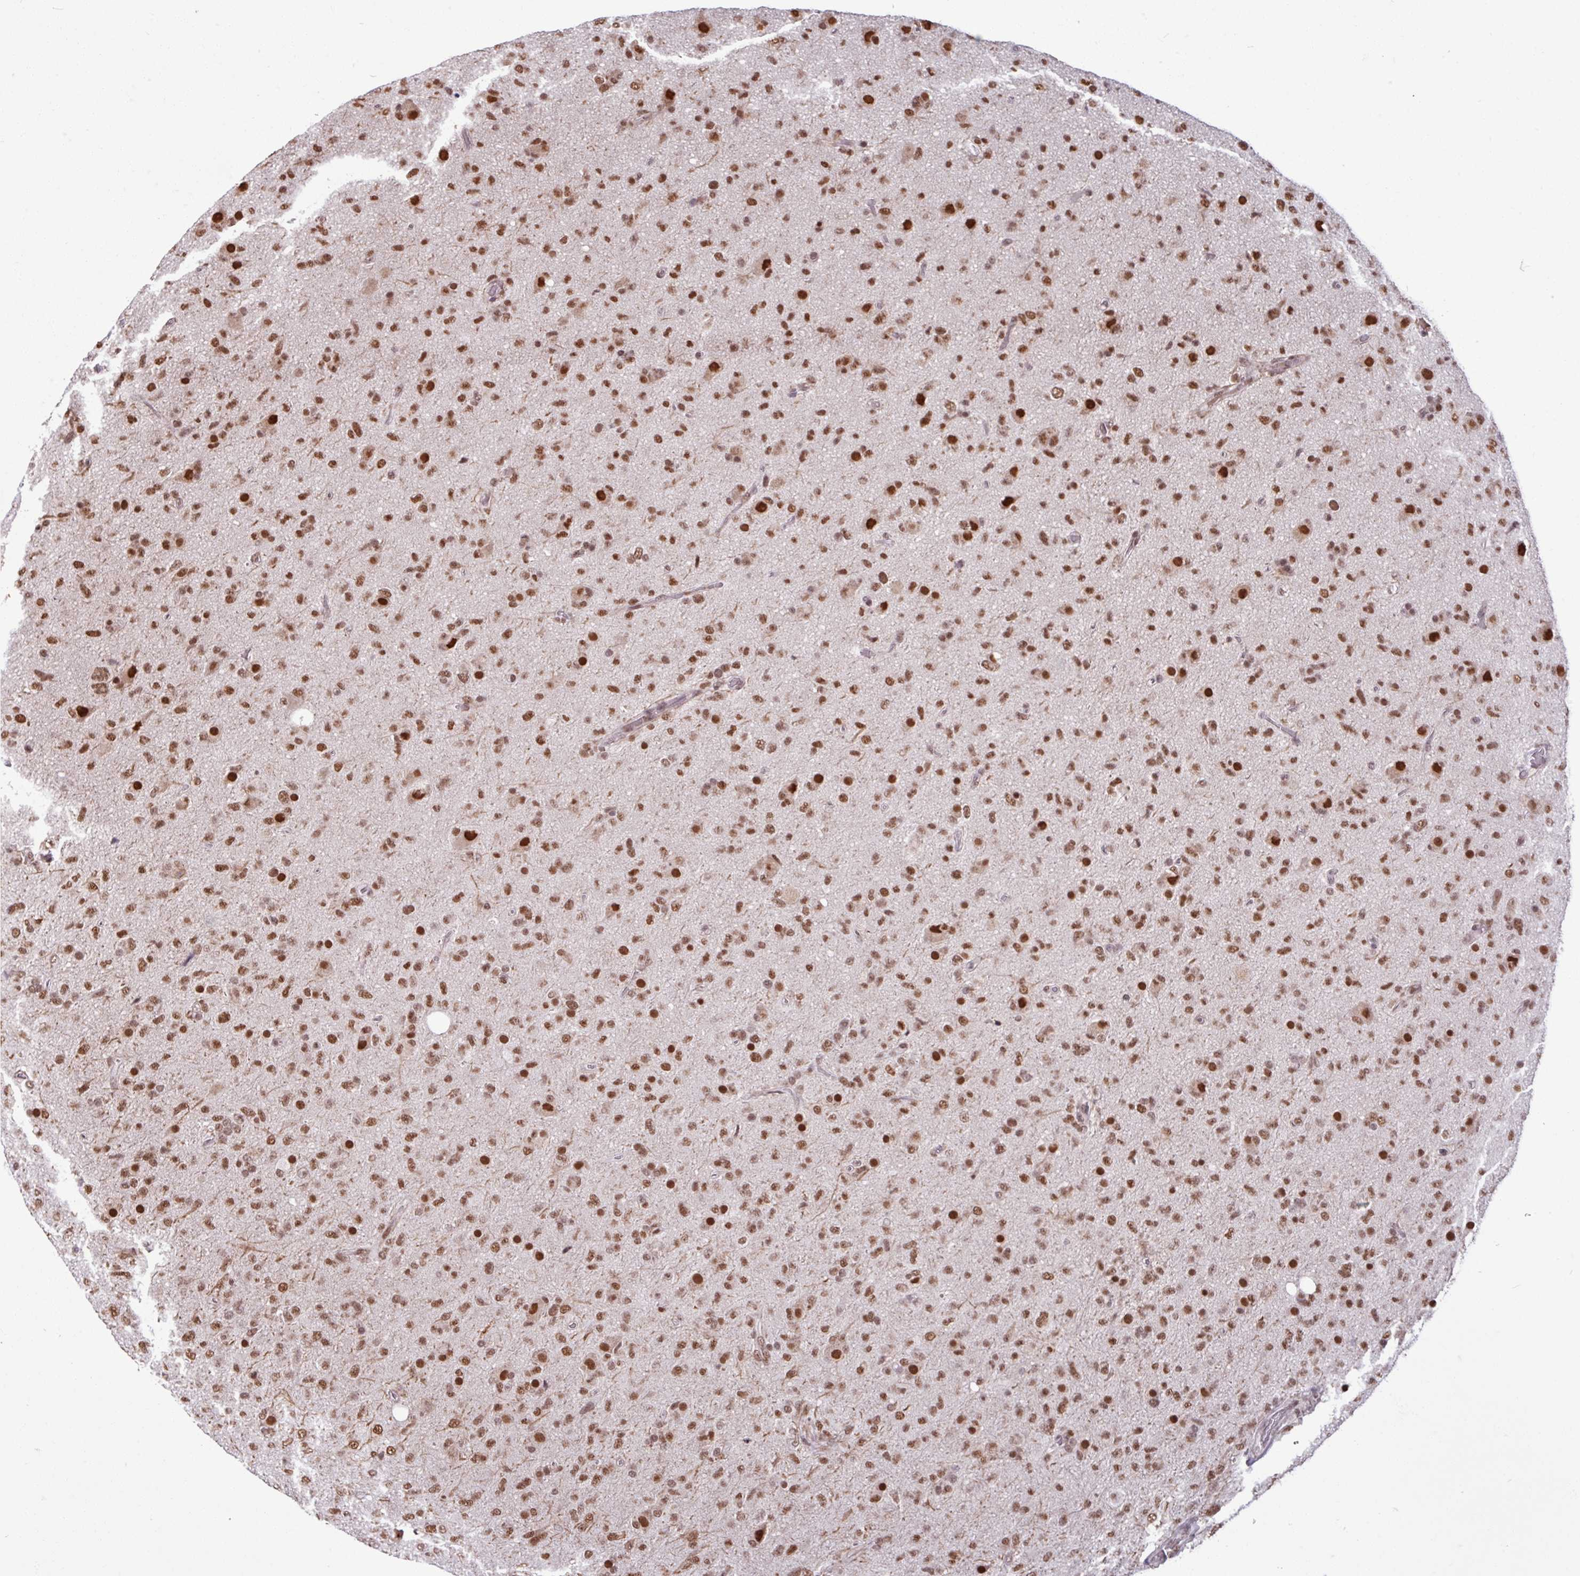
{"staining": {"intensity": "strong", "quantity": ">75%", "location": "nuclear"}, "tissue": "glioma", "cell_type": "Tumor cells", "image_type": "cancer", "snomed": [{"axis": "morphology", "description": "Glioma, malignant, Low grade"}, {"axis": "topography", "description": "Brain"}], "caption": "This micrograph exhibits glioma stained with immunohistochemistry (IHC) to label a protein in brown. The nuclear of tumor cells show strong positivity for the protein. Nuclei are counter-stained blue.", "gene": "TDG", "patient": {"sex": "male", "age": 65}}